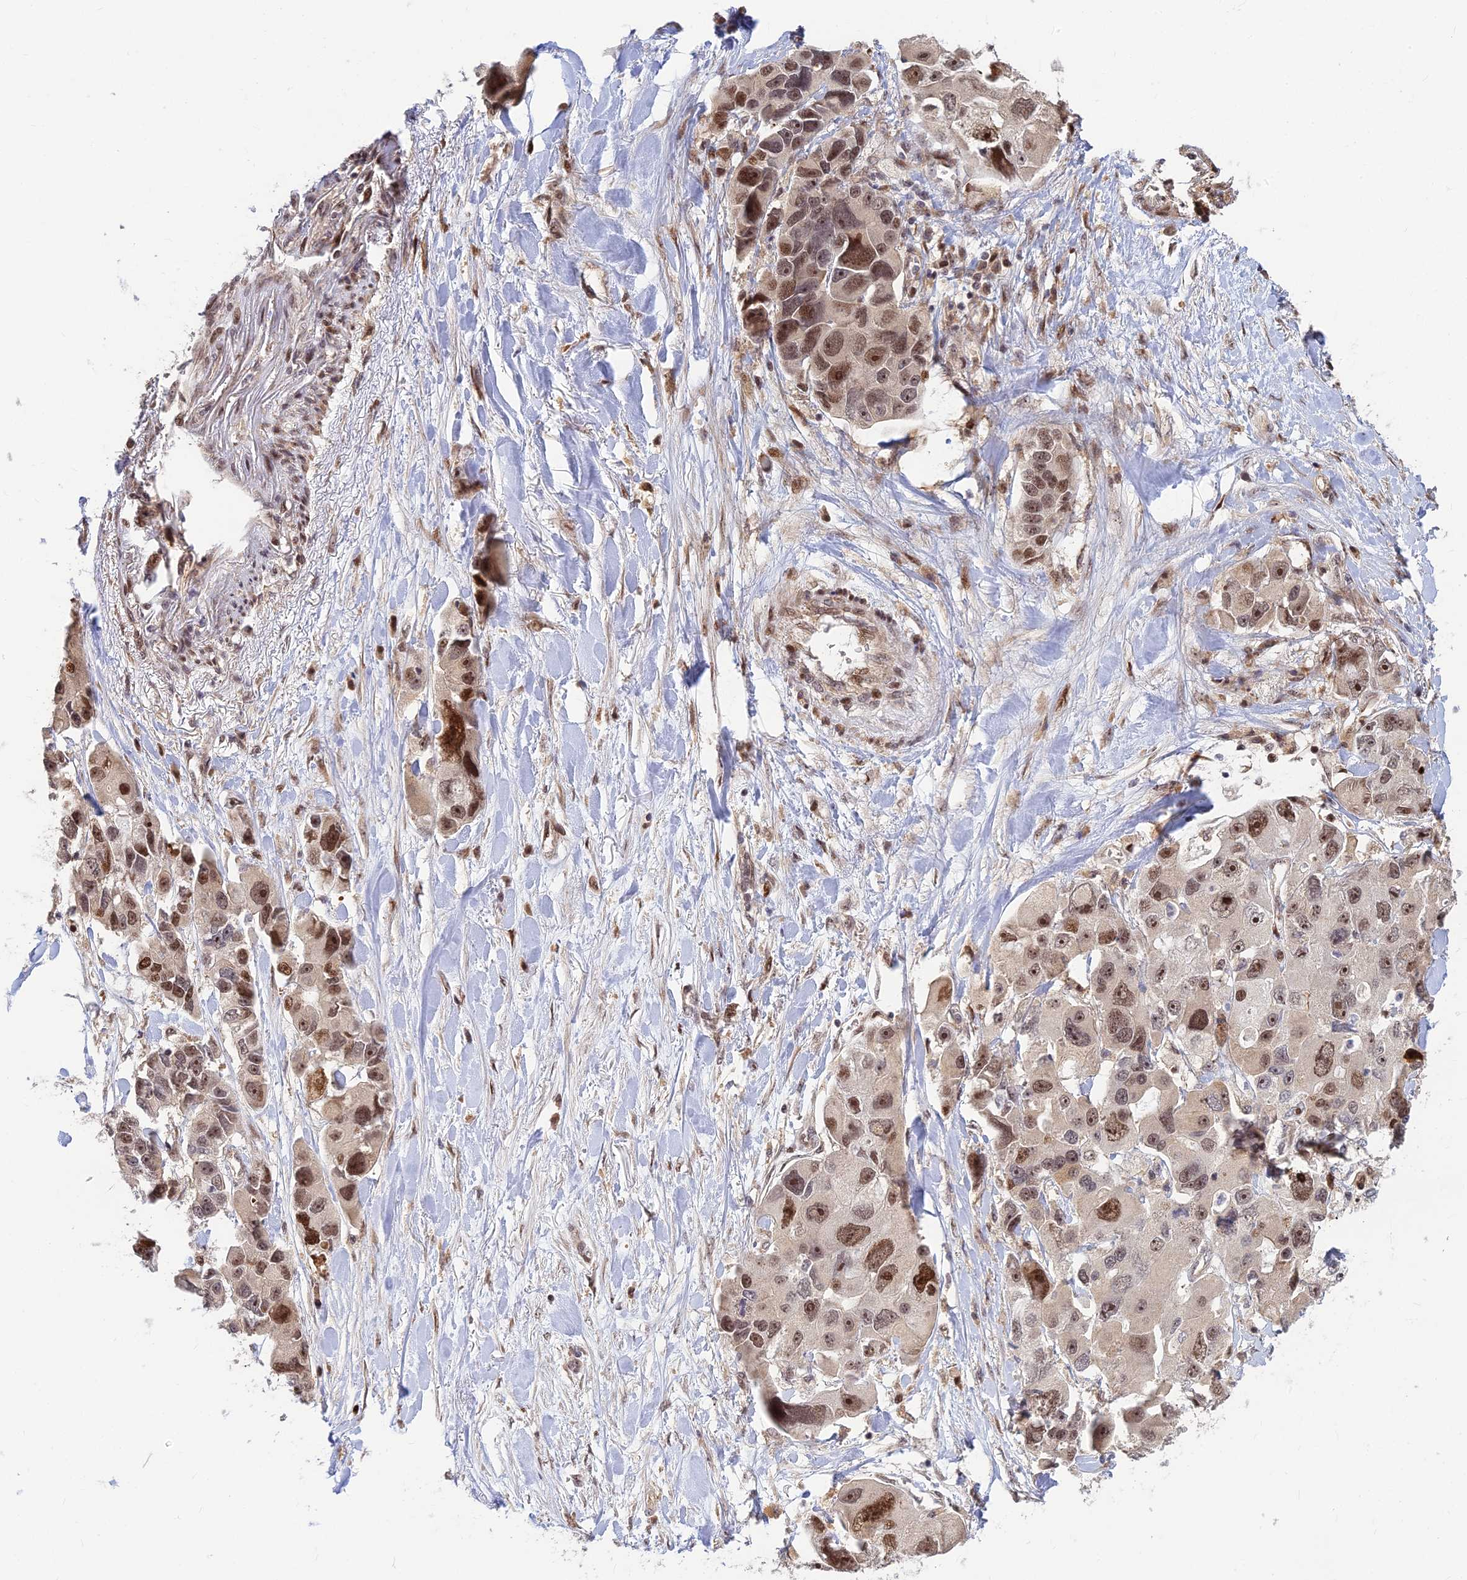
{"staining": {"intensity": "moderate", "quantity": "25%-75%", "location": "nuclear"}, "tissue": "lung cancer", "cell_type": "Tumor cells", "image_type": "cancer", "snomed": [{"axis": "morphology", "description": "Adenocarcinoma, NOS"}, {"axis": "topography", "description": "Lung"}], "caption": "IHC of human lung cancer demonstrates medium levels of moderate nuclear positivity in about 25%-75% of tumor cells. (Stains: DAB (3,3'-diaminobenzidine) in brown, nuclei in blue, Microscopy: brightfield microscopy at high magnification).", "gene": "UFSP2", "patient": {"sex": "female", "age": 54}}